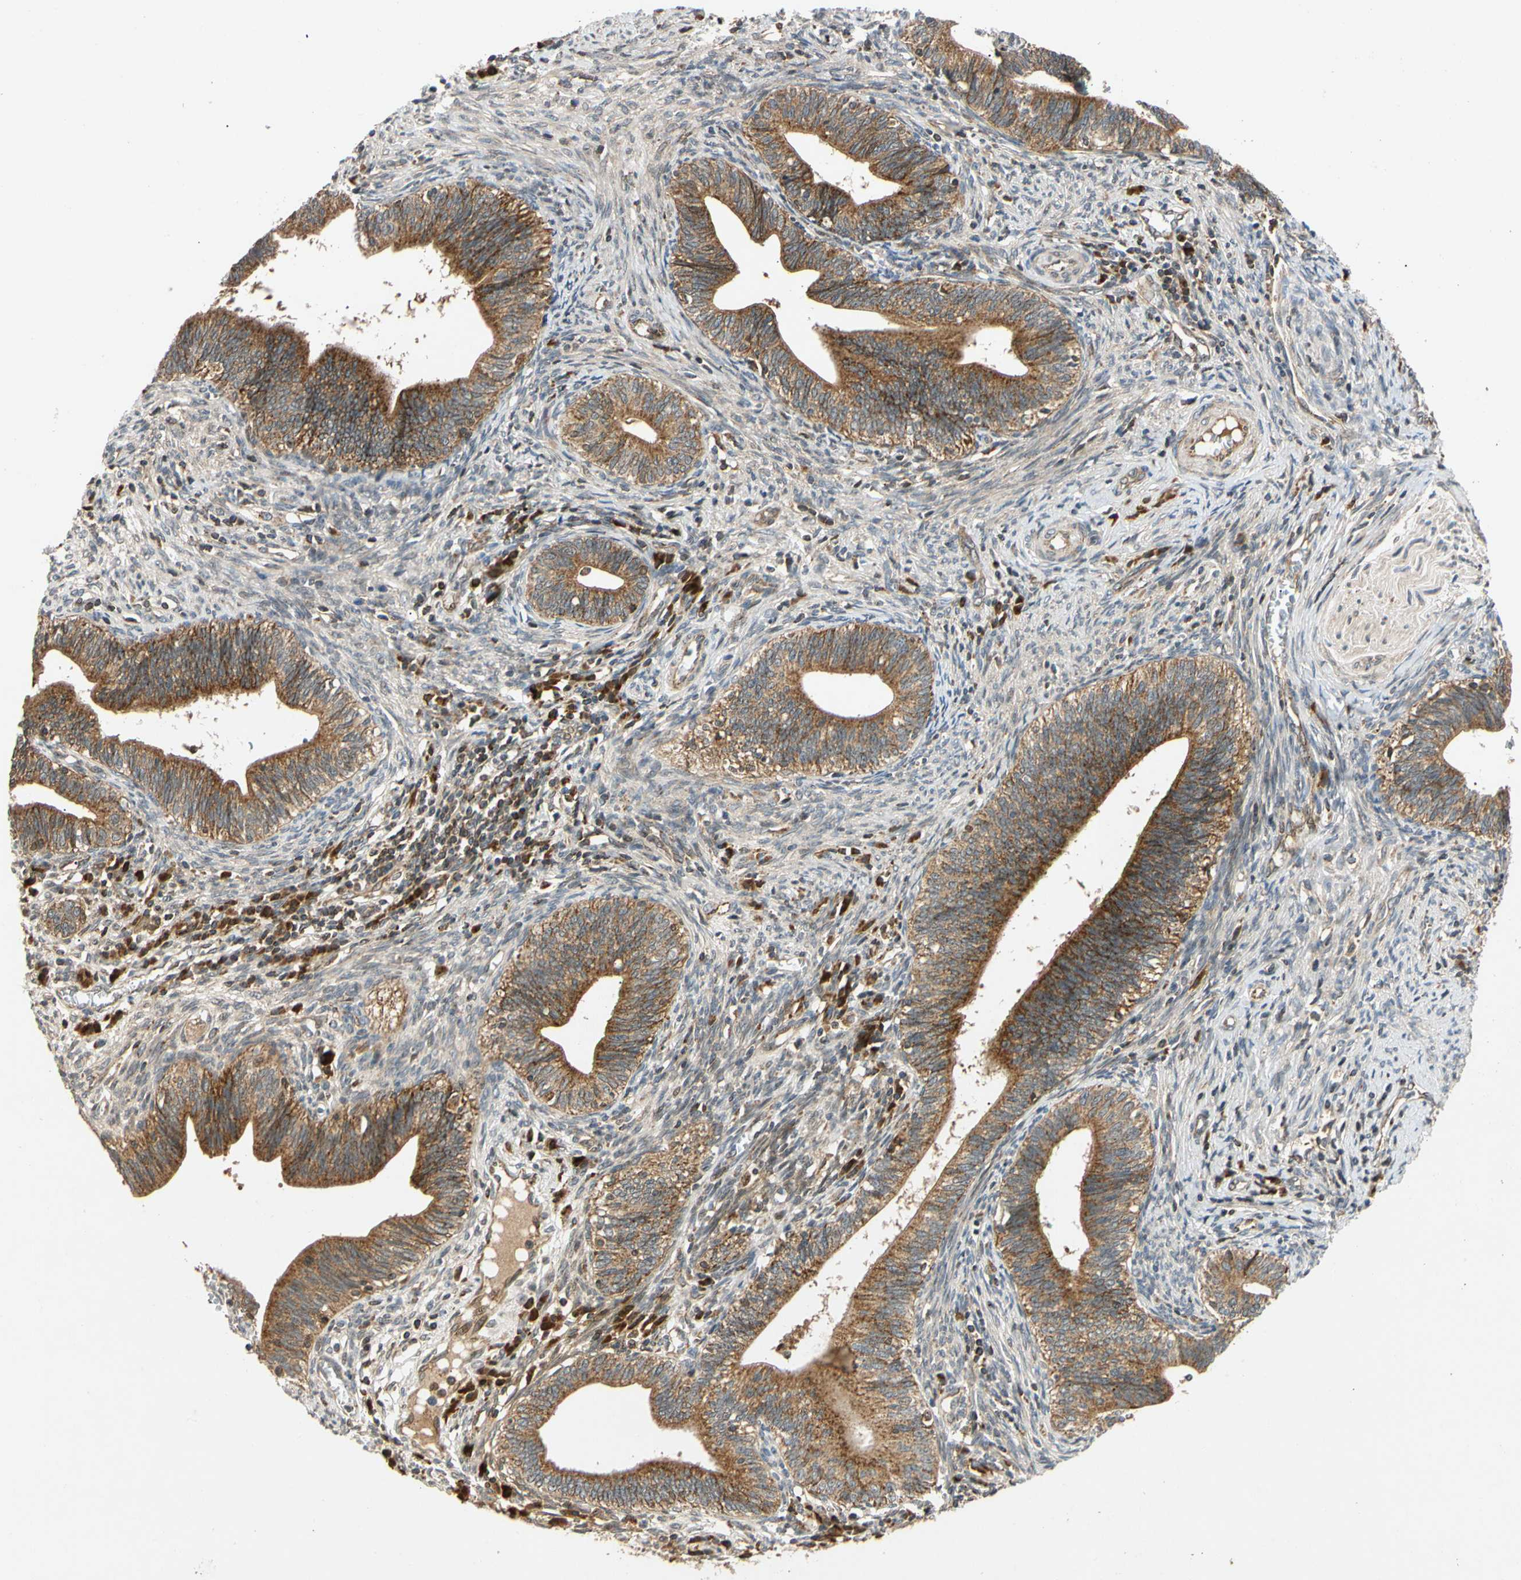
{"staining": {"intensity": "strong", "quantity": ">75%", "location": "cytoplasmic/membranous"}, "tissue": "cervical cancer", "cell_type": "Tumor cells", "image_type": "cancer", "snomed": [{"axis": "morphology", "description": "Adenocarcinoma, NOS"}, {"axis": "topography", "description": "Cervix"}], "caption": "Immunohistochemistry micrograph of cervical cancer stained for a protein (brown), which exhibits high levels of strong cytoplasmic/membranous expression in approximately >75% of tumor cells.", "gene": "MRPS22", "patient": {"sex": "female", "age": 44}}